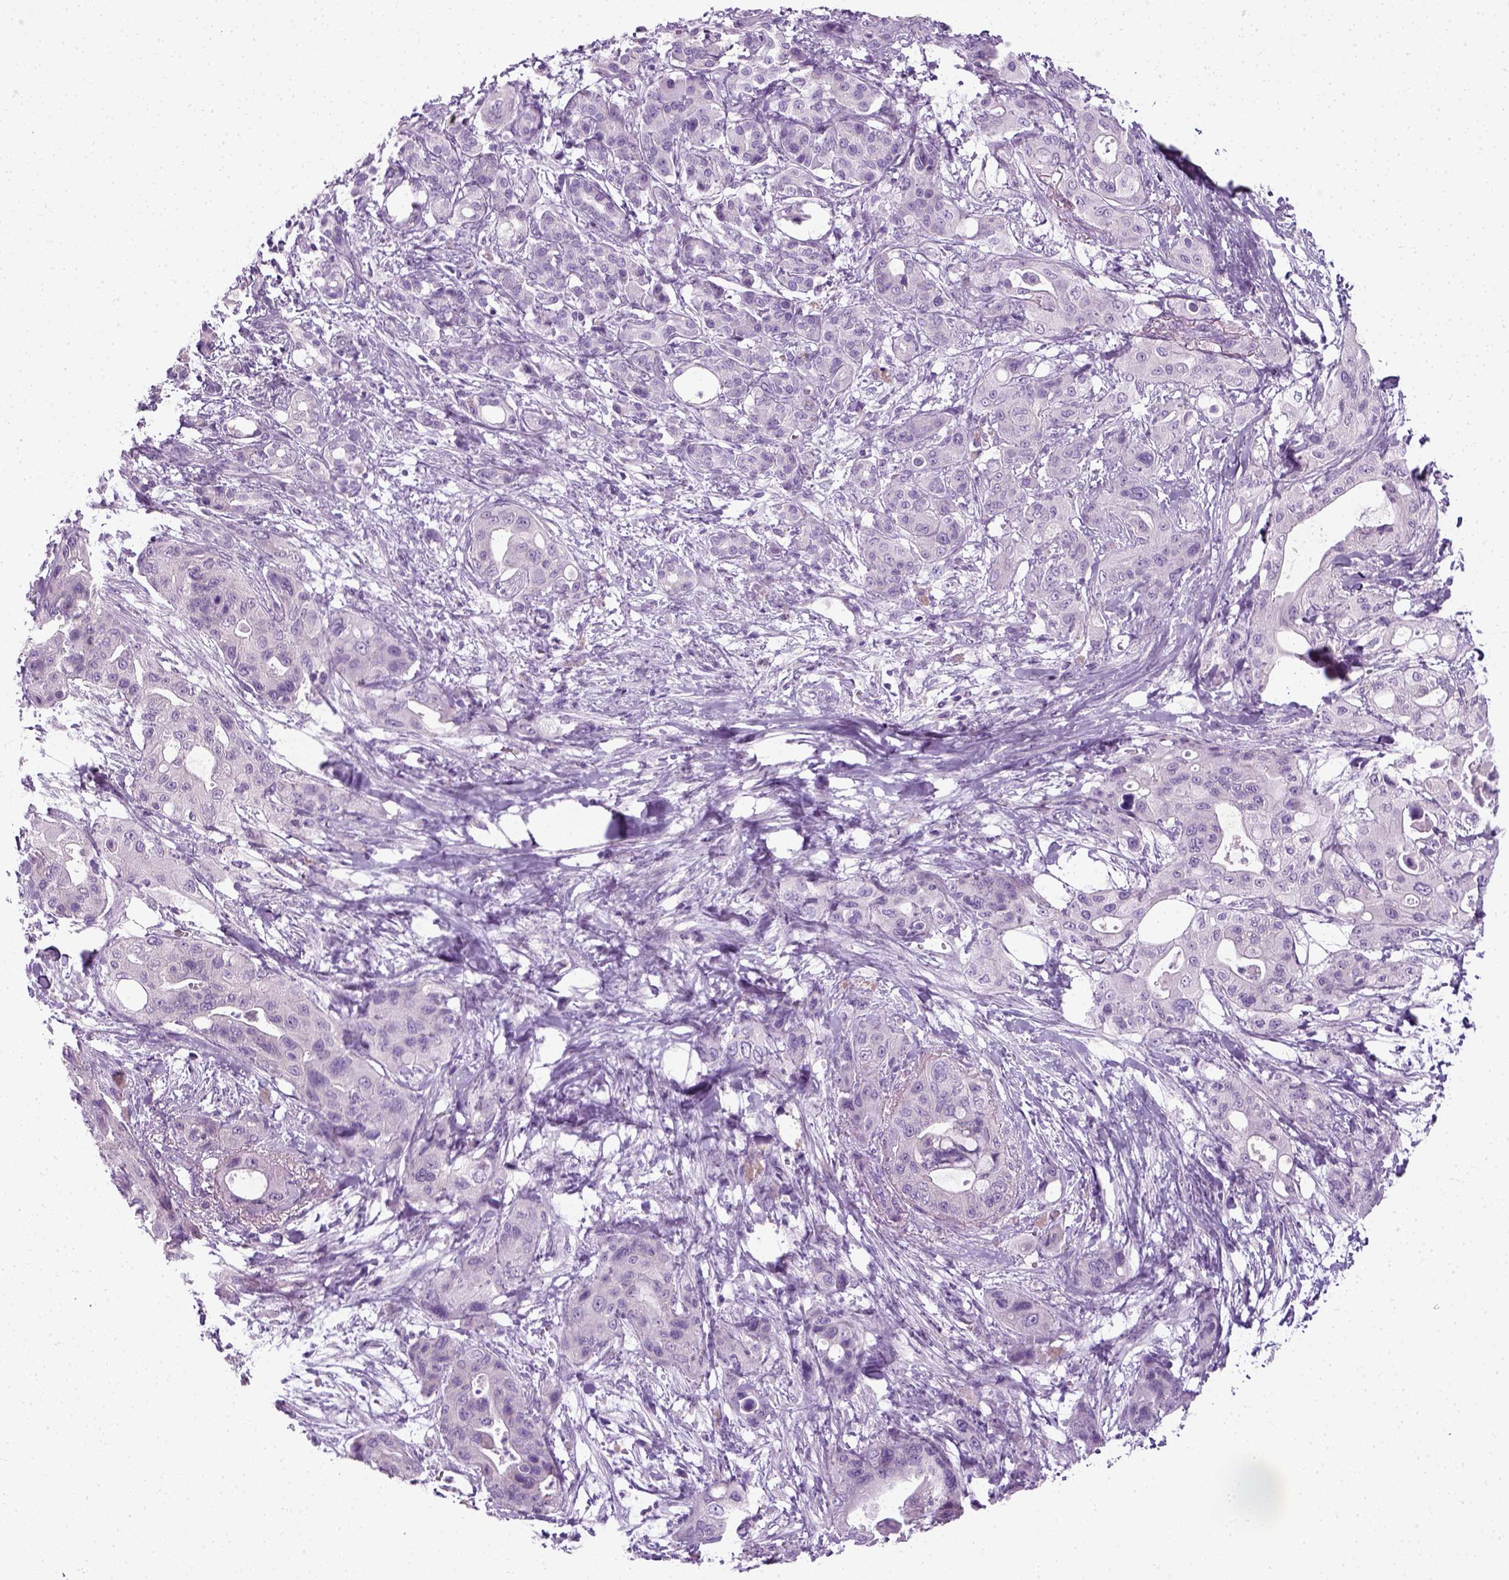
{"staining": {"intensity": "negative", "quantity": "none", "location": "none"}, "tissue": "pancreatic cancer", "cell_type": "Tumor cells", "image_type": "cancer", "snomed": [{"axis": "morphology", "description": "Adenocarcinoma, NOS"}, {"axis": "topography", "description": "Pancreas"}], "caption": "Pancreatic cancer was stained to show a protein in brown. There is no significant positivity in tumor cells. Nuclei are stained in blue.", "gene": "SLC12A5", "patient": {"sex": "male", "age": 71}}